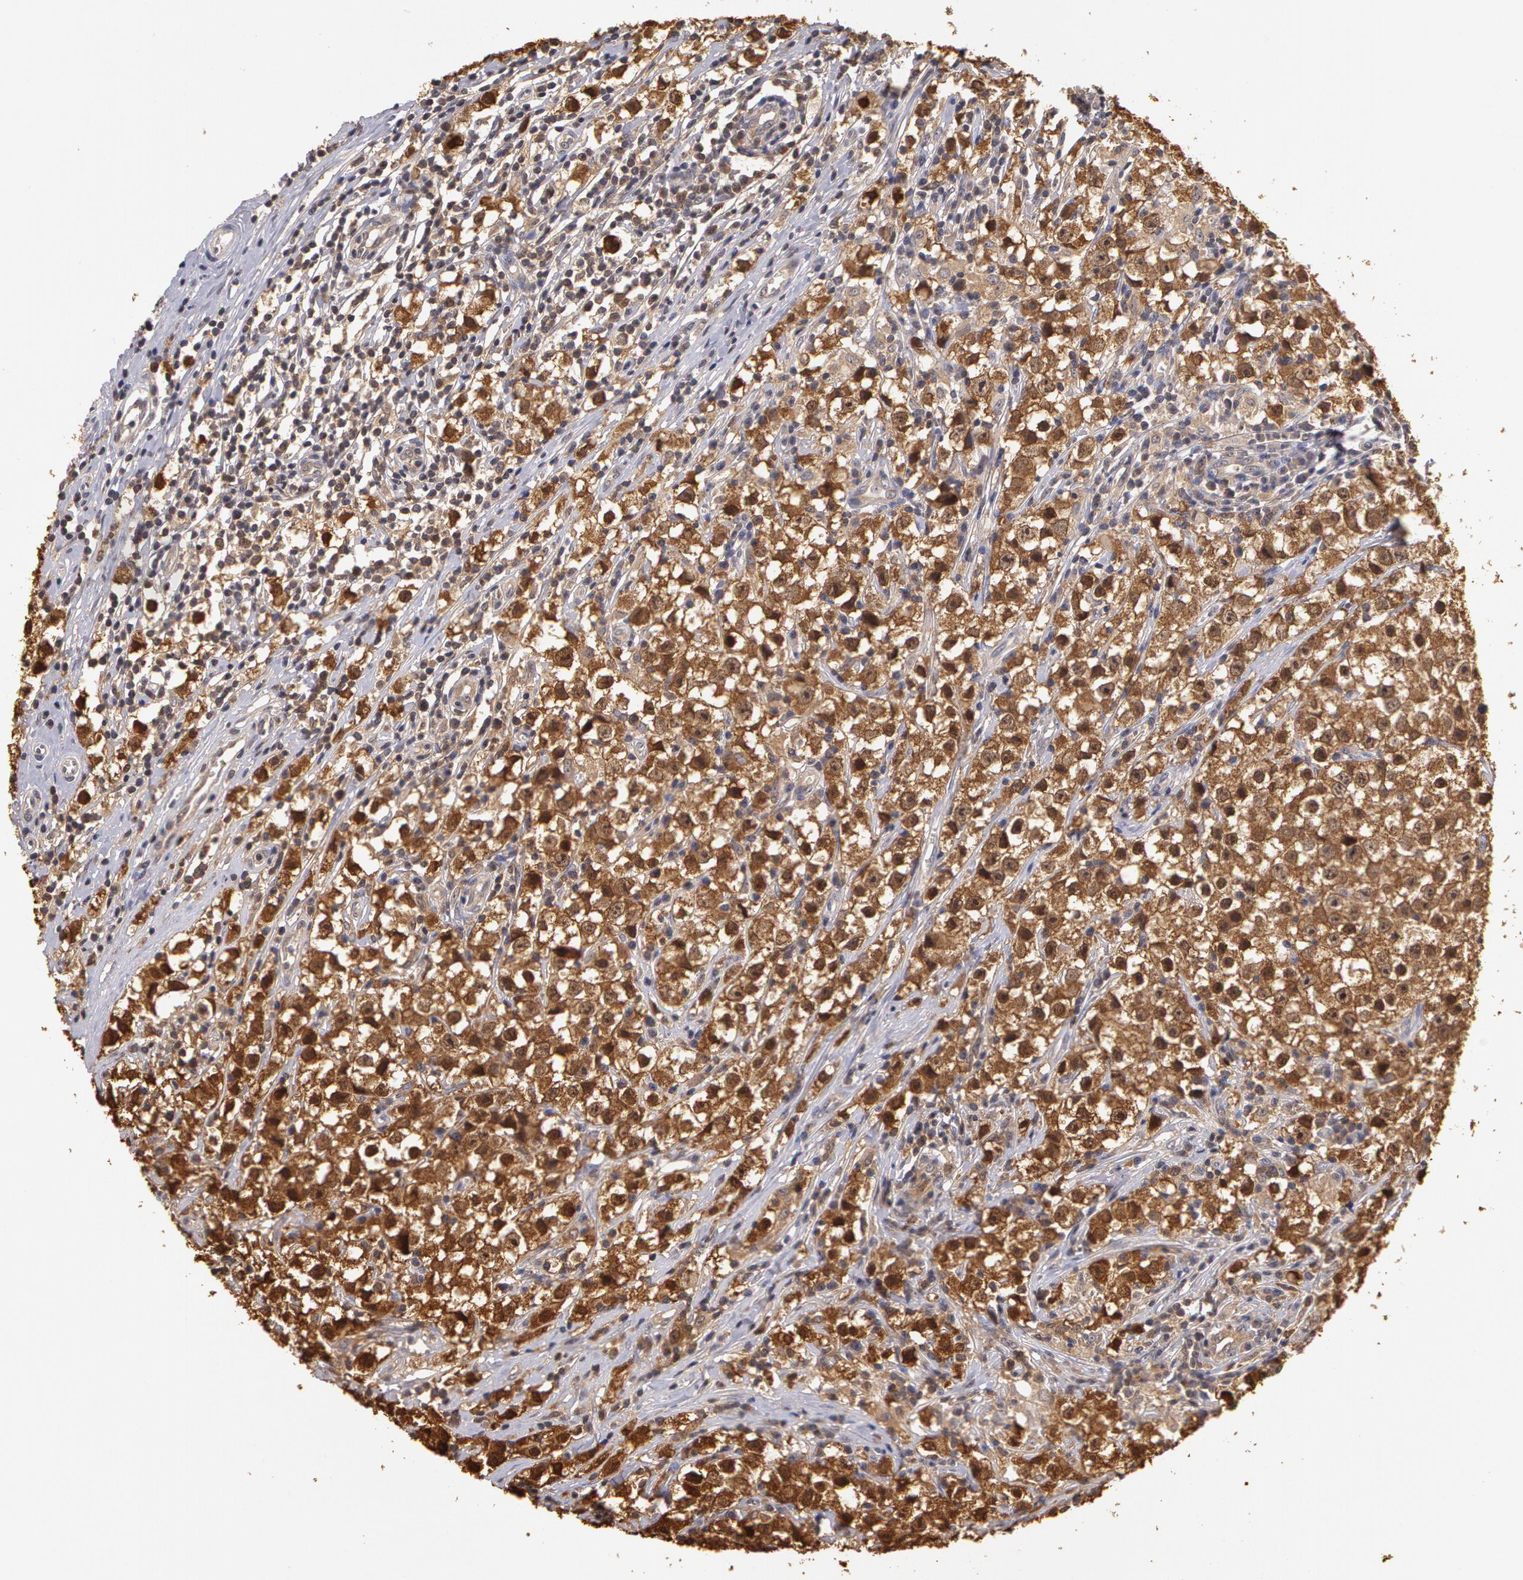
{"staining": {"intensity": "moderate", "quantity": ">75%", "location": "cytoplasmic/membranous"}, "tissue": "testis cancer", "cell_type": "Tumor cells", "image_type": "cancer", "snomed": [{"axis": "morphology", "description": "Seminoma, NOS"}, {"axis": "topography", "description": "Testis"}], "caption": "IHC (DAB (3,3'-diaminobenzidine)) staining of seminoma (testis) reveals moderate cytoplasmic/membranous protein positivity in about >75% of tumor cells.", "gene": "AHSA1", "patient": {"sex": "male", "age": 35}}